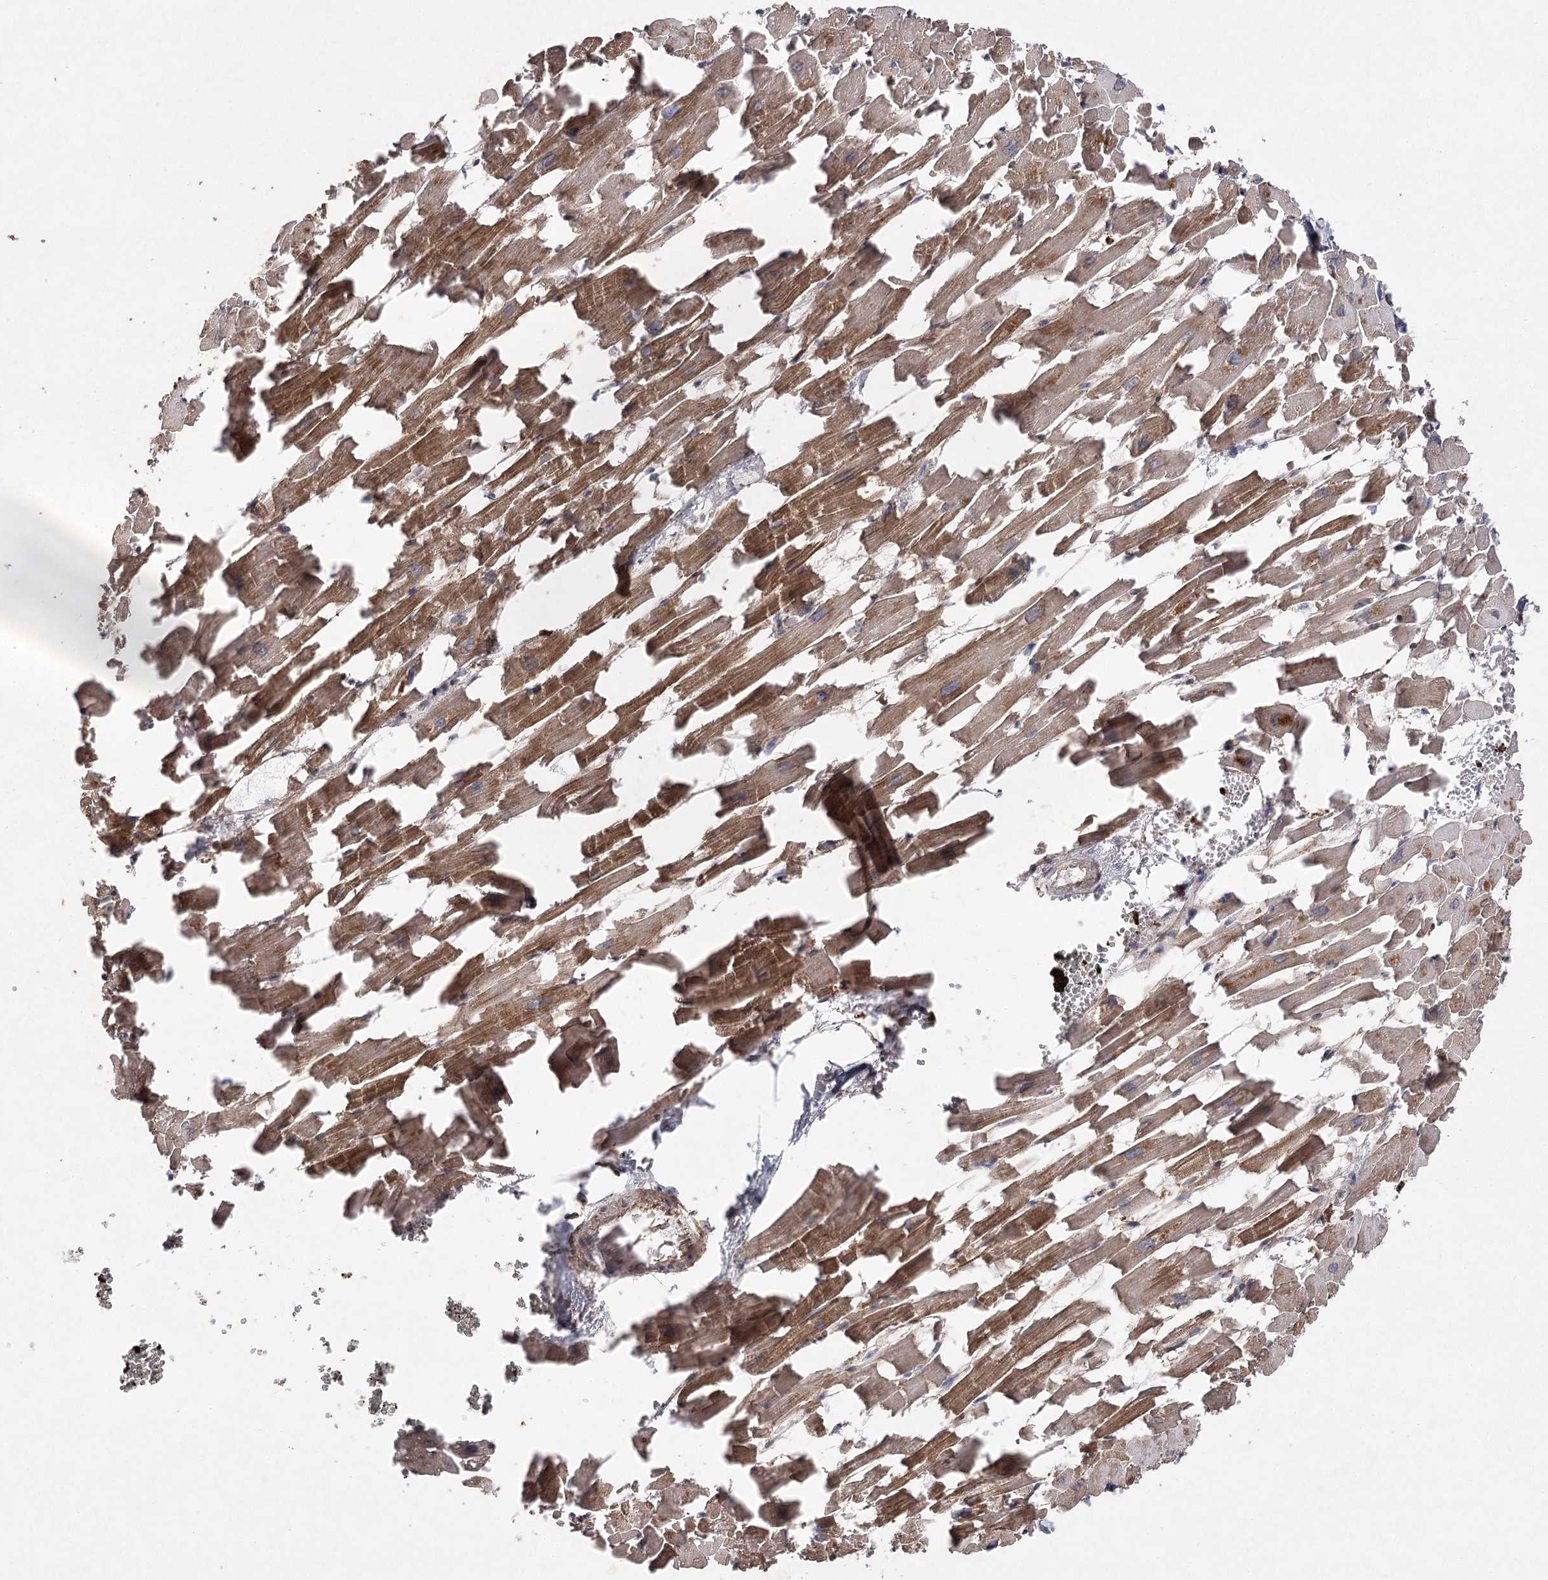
{"staining": {"intensity": "moderate", "quantity": ">75%", "location": "cytoplasmic/membranous"}, "tissue": "heart muscle", "cell_type": "Cardiomyocytes", "image_type": "normal", "snomed": [{"axis": "morphology", "description": "Normal tissue, NOS"}, {"axis": "topography", "description": "Heart"}], "caption": "Unremarkable heart muscle exhibits moderate cytoplasmic/membranous staining in approximately >75% of cardiomyocytes, visualized by immunohistochemistry.", "gene": "OBSL1", "patient": {"sex": "female", "age": 64}}